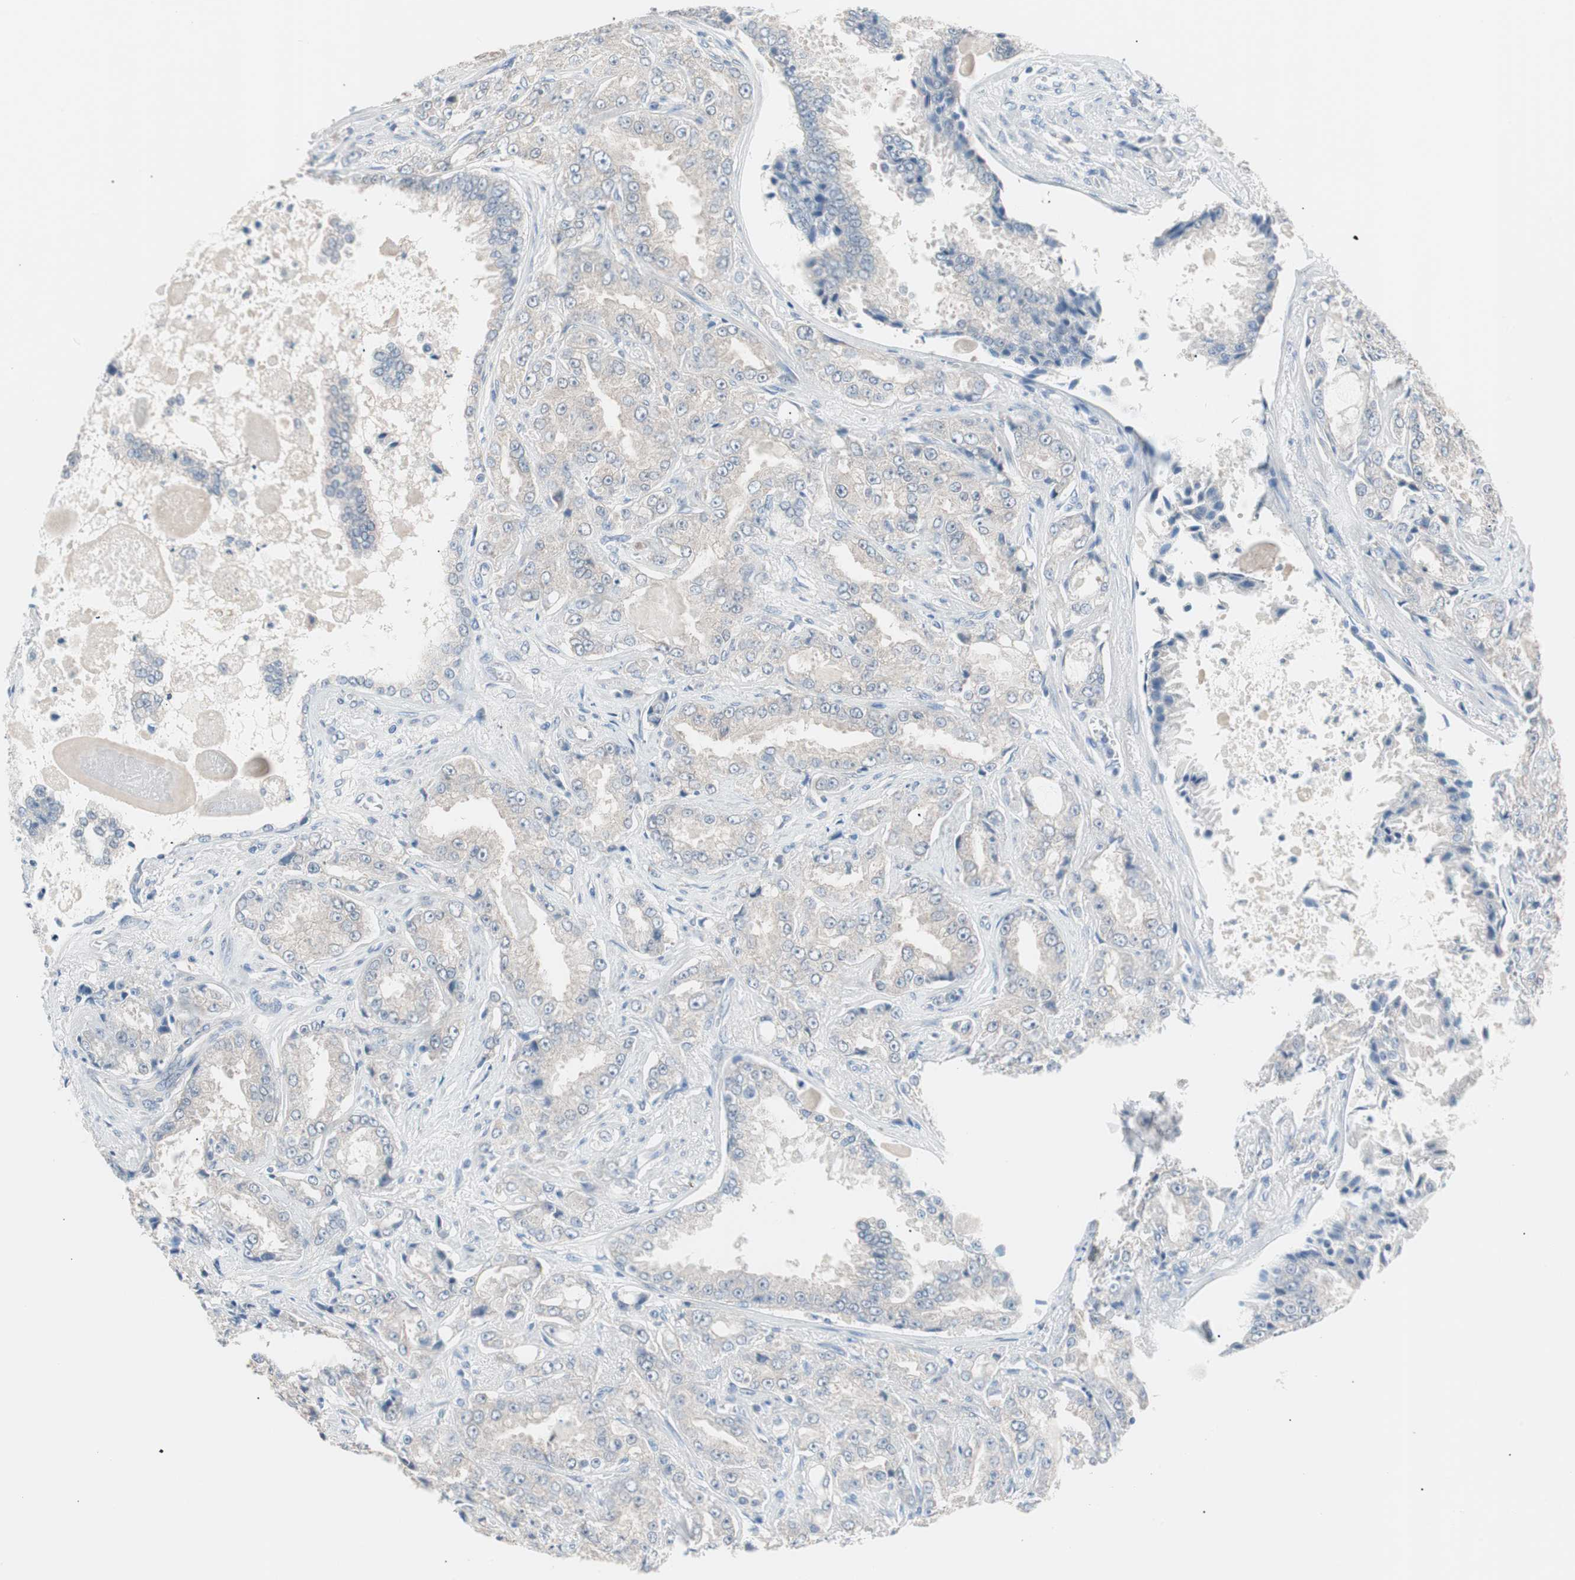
{"staining": {"intensity": "negative", "quantity": "none", "location": "none"}, "tissue": "prostate cancer", "cell_type": "Tumor cells", "image_type": "cancer", "snomed": [{"axis": "morphology", "description": "Adenocarcinoma, High grade"}, {"axis": "topography", "description": "Prostate"}], "caption": "Prostate cancer (high-grade adenocarcinoma) stained for a protein using IHC shows no staining tumor cells.", "gene": "VIL1", "patient": {"sex": "male", "age": 73}}